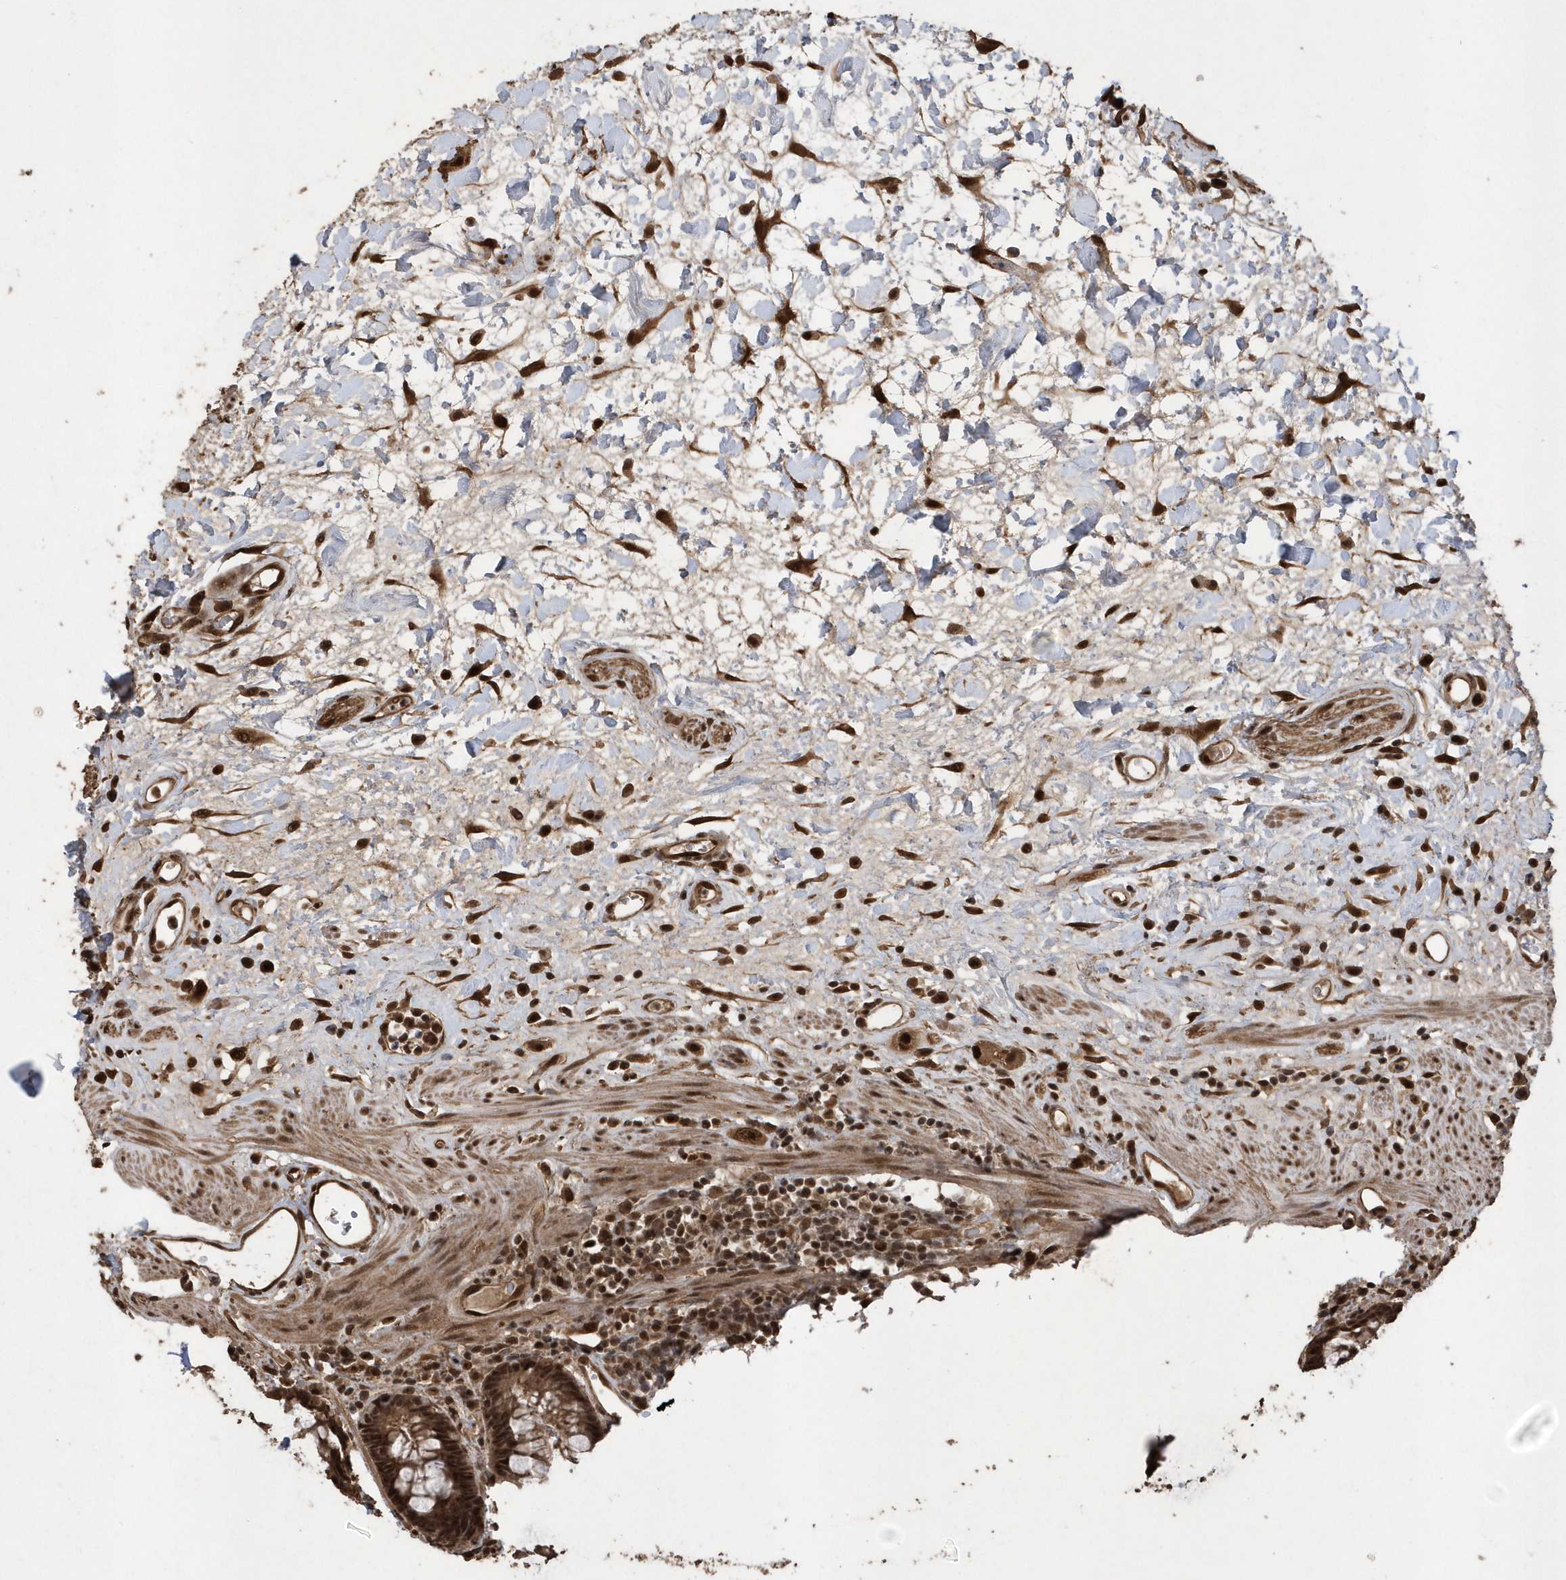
{"staining": {"intensity": "strong", "quantity": ">75%", "location": "cytoplasmic/membranous,nuclear"}, "tissue": "rectum", "cell_type": "Glandular cells", "image_type": "normal", "snomed": [{"axis": "morphology", "description": "Normal tissue, NOS"}, {"axis": "topography", "description": "Rectum"}], "caption": "A micrograph of rectum stained for a protein exhibits strong cytoplasmic/membranous,nuclear brown staining in glandular cells.", "gene": "INTS12", "patient": {"sex": "male", "age": 64}}